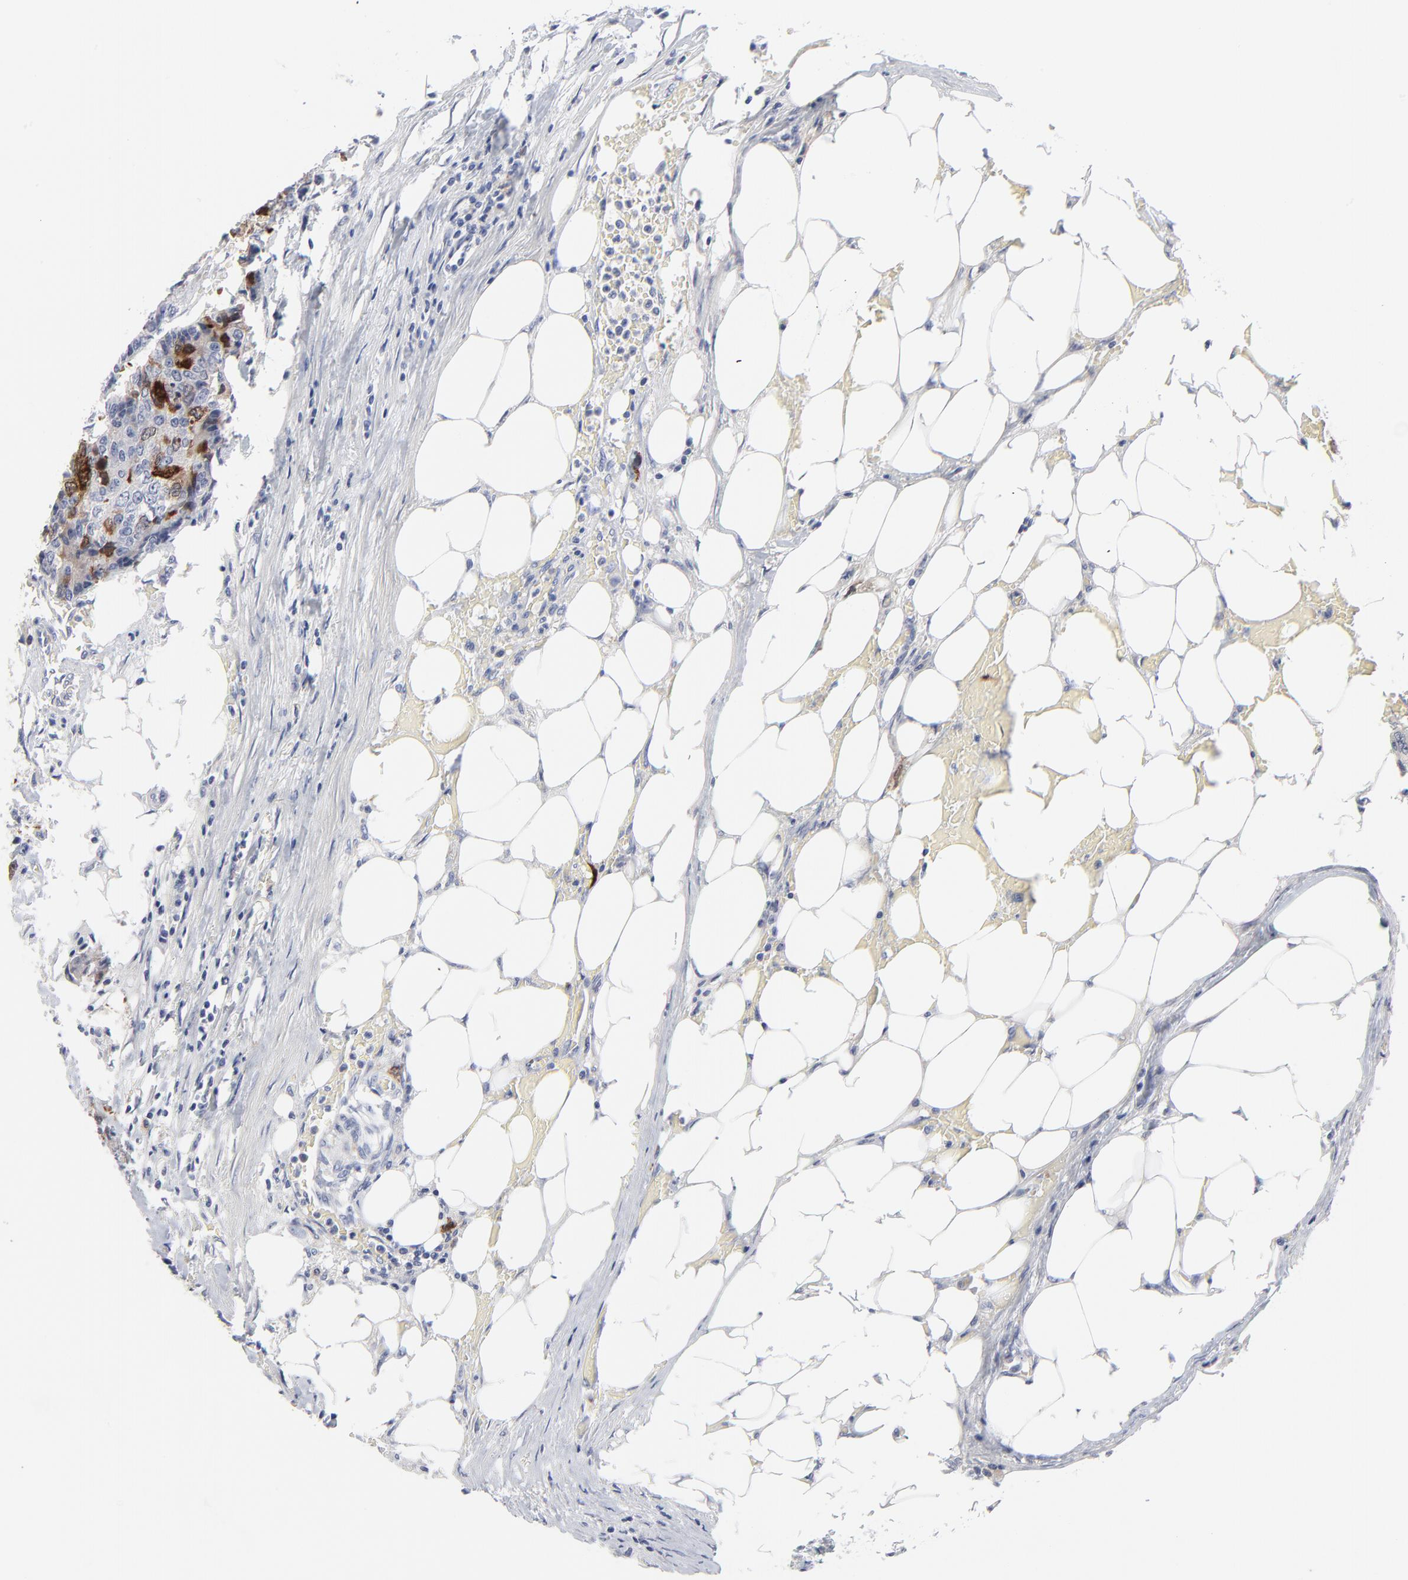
{"staining": {"intensity": "strong", "quantity": ">75%", "location": "cytoplasmic/membranous,nuclear"}, "tissue": "colorectal cancer", "cell_type": "Tumor cells", "image_type": "cancer", "snomed": [{"axis": "morphology", "description": "Adenocarcinoma, NOS"}, {"axis": "topography", "description": "Colon"}], "caption": "IHC of colorectal cancer (adenocarcinoma) demonstrates high levels of strong cytoplasmic/membranous and nuclear staining in approximately >75% of tumor cells. (DAB (3,3'-diaminobenzidine) = brown stain, brightfield microscopy at high magnification).", "gene": "CDK1", "patient": {"sex": "female", "age": 86}}